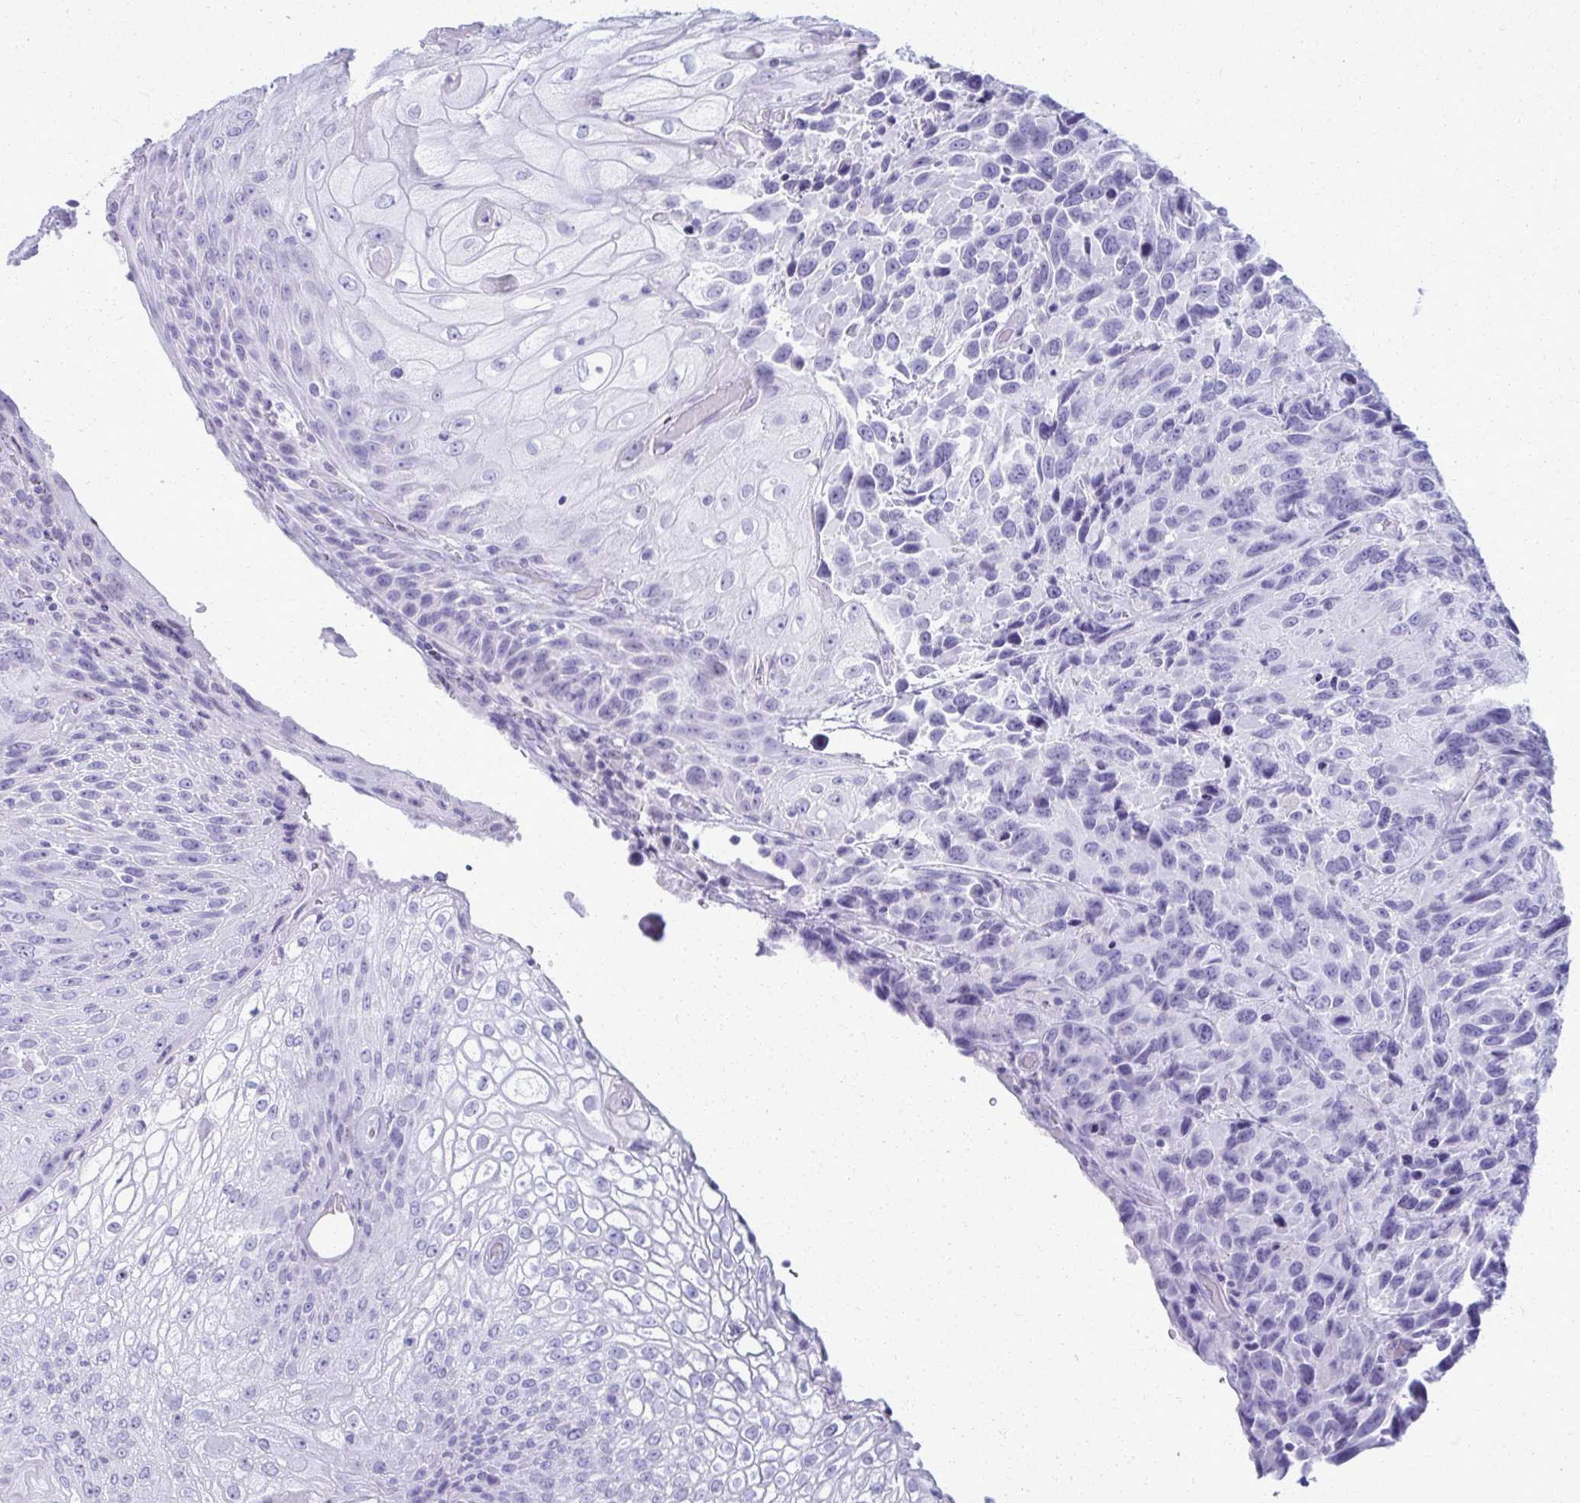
{"staining": {"intensity": "negative", "quantity": "none", "location": "none"}, "tissue": "urothelial cancer", "cell_type": "Tumor cells", "image_type": "cancer", "snomed": [{"axis": "morphology", "description": "Urothelial carcinoma, High grade"}, {"axis": "topography", "description": "Urinary bladder"}], "caption": "A high-resolution image shows IHC staining of high-grade urothelial carcinoma, which exhibits no significant expression in tumor cells. Nuclei are stained in blue.", "gene": "ACSM2B", "patient": {"sex": "female", "age": 70}}